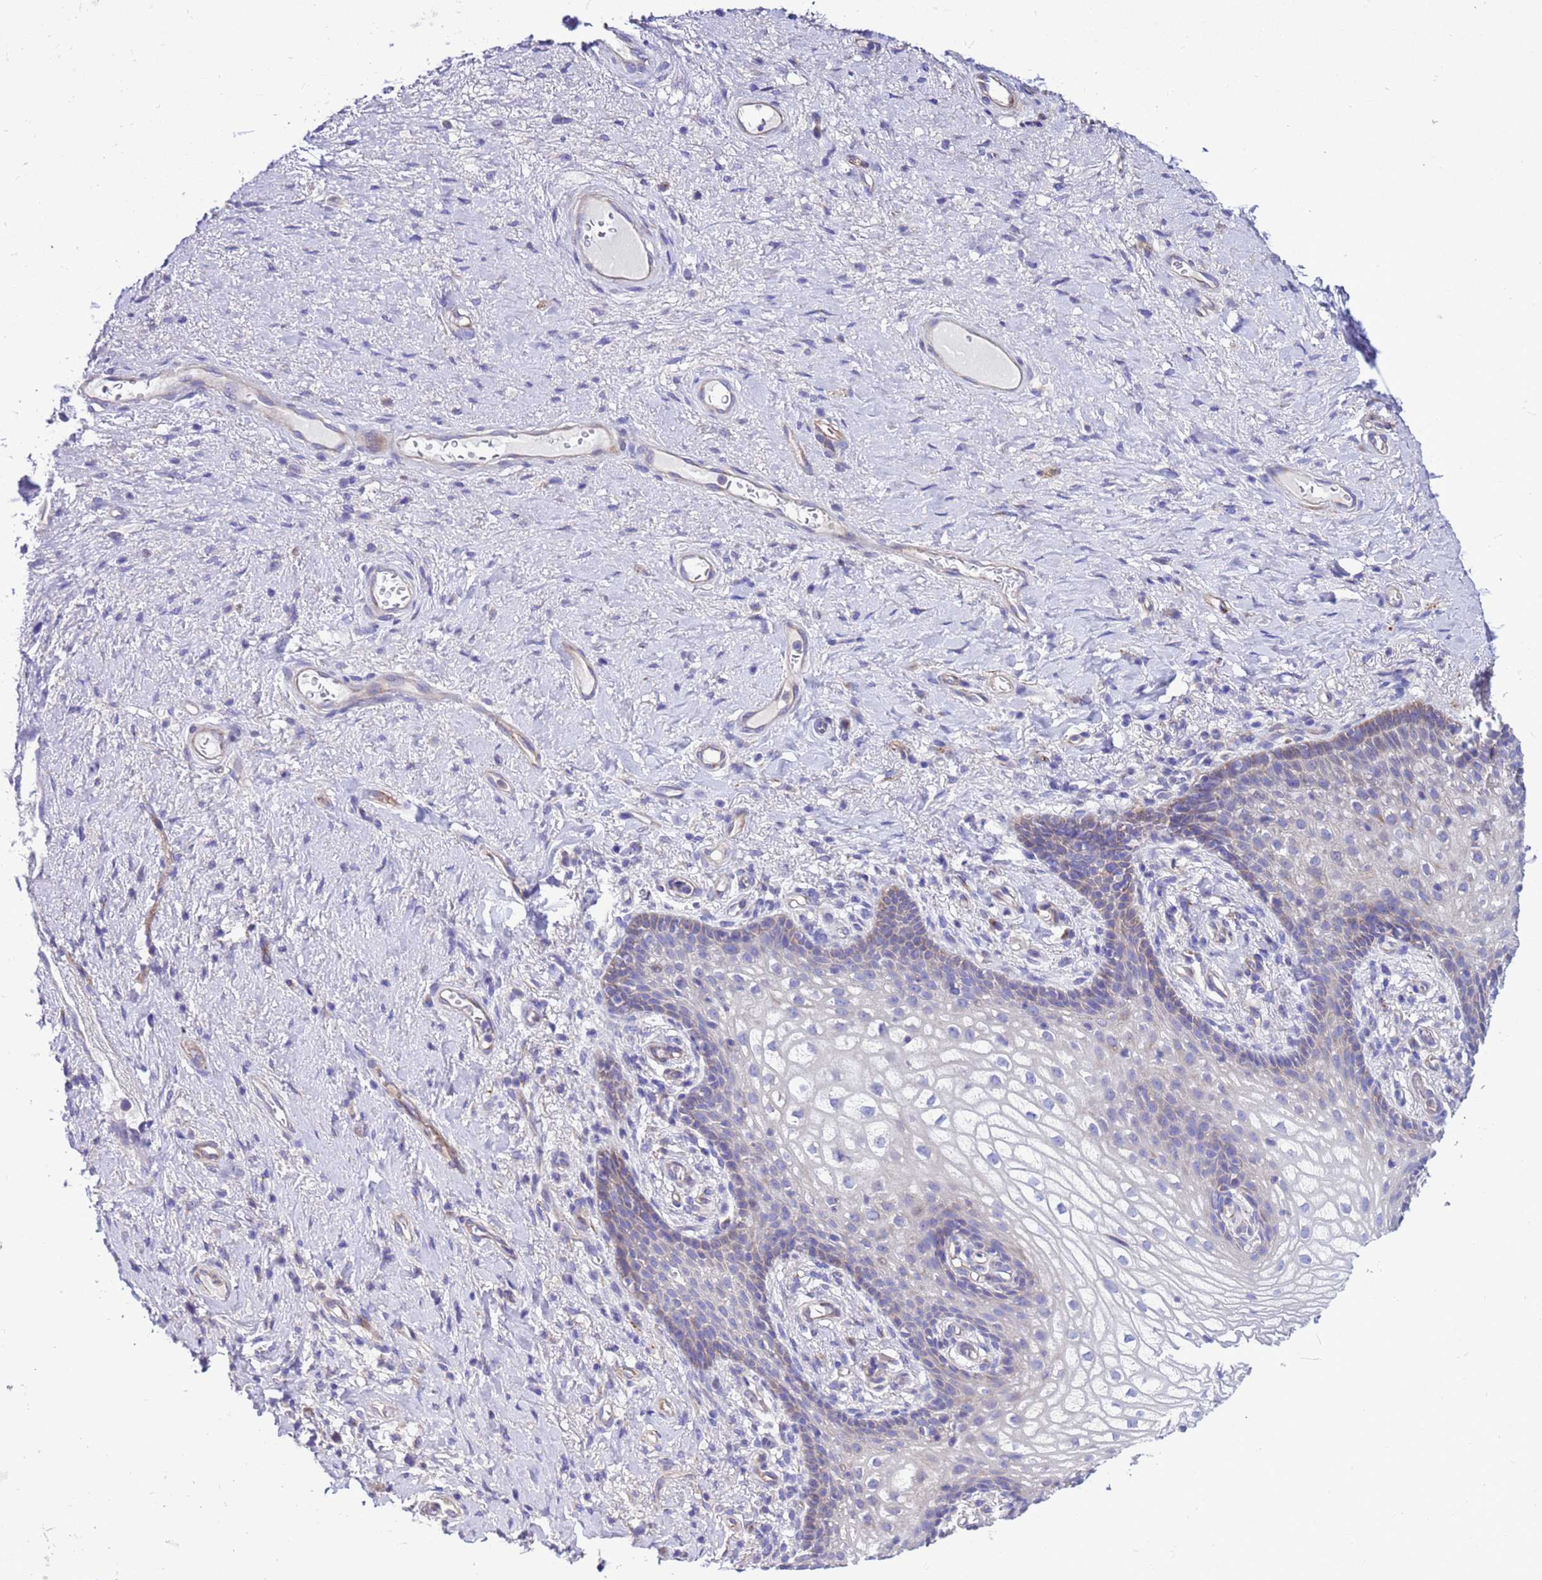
{"staining": {"intensity": "moderate", "quantity": "<25%", "location": "cytoplasmic/membranous"}, "tissue": "vagina", "cell_type": "Squamous epithelial cells", "image_type": "normal", "snomed": [{"axis": "morphology", "description": "Normal tissue, NOS"}, {"axis": "topography", "description": "Vagina"}], "caption": "Protein staining by immunohistochemistry (IHC) shows moderate cytoplasmic/membranous staining in approximately <25% of squamous epithelial cells in unremarkable vagina. (Brightfield microscopy of DAB IHC at high magnification).", "gene": "KICS2", "patient": {"sex": "female", "age": 60}}